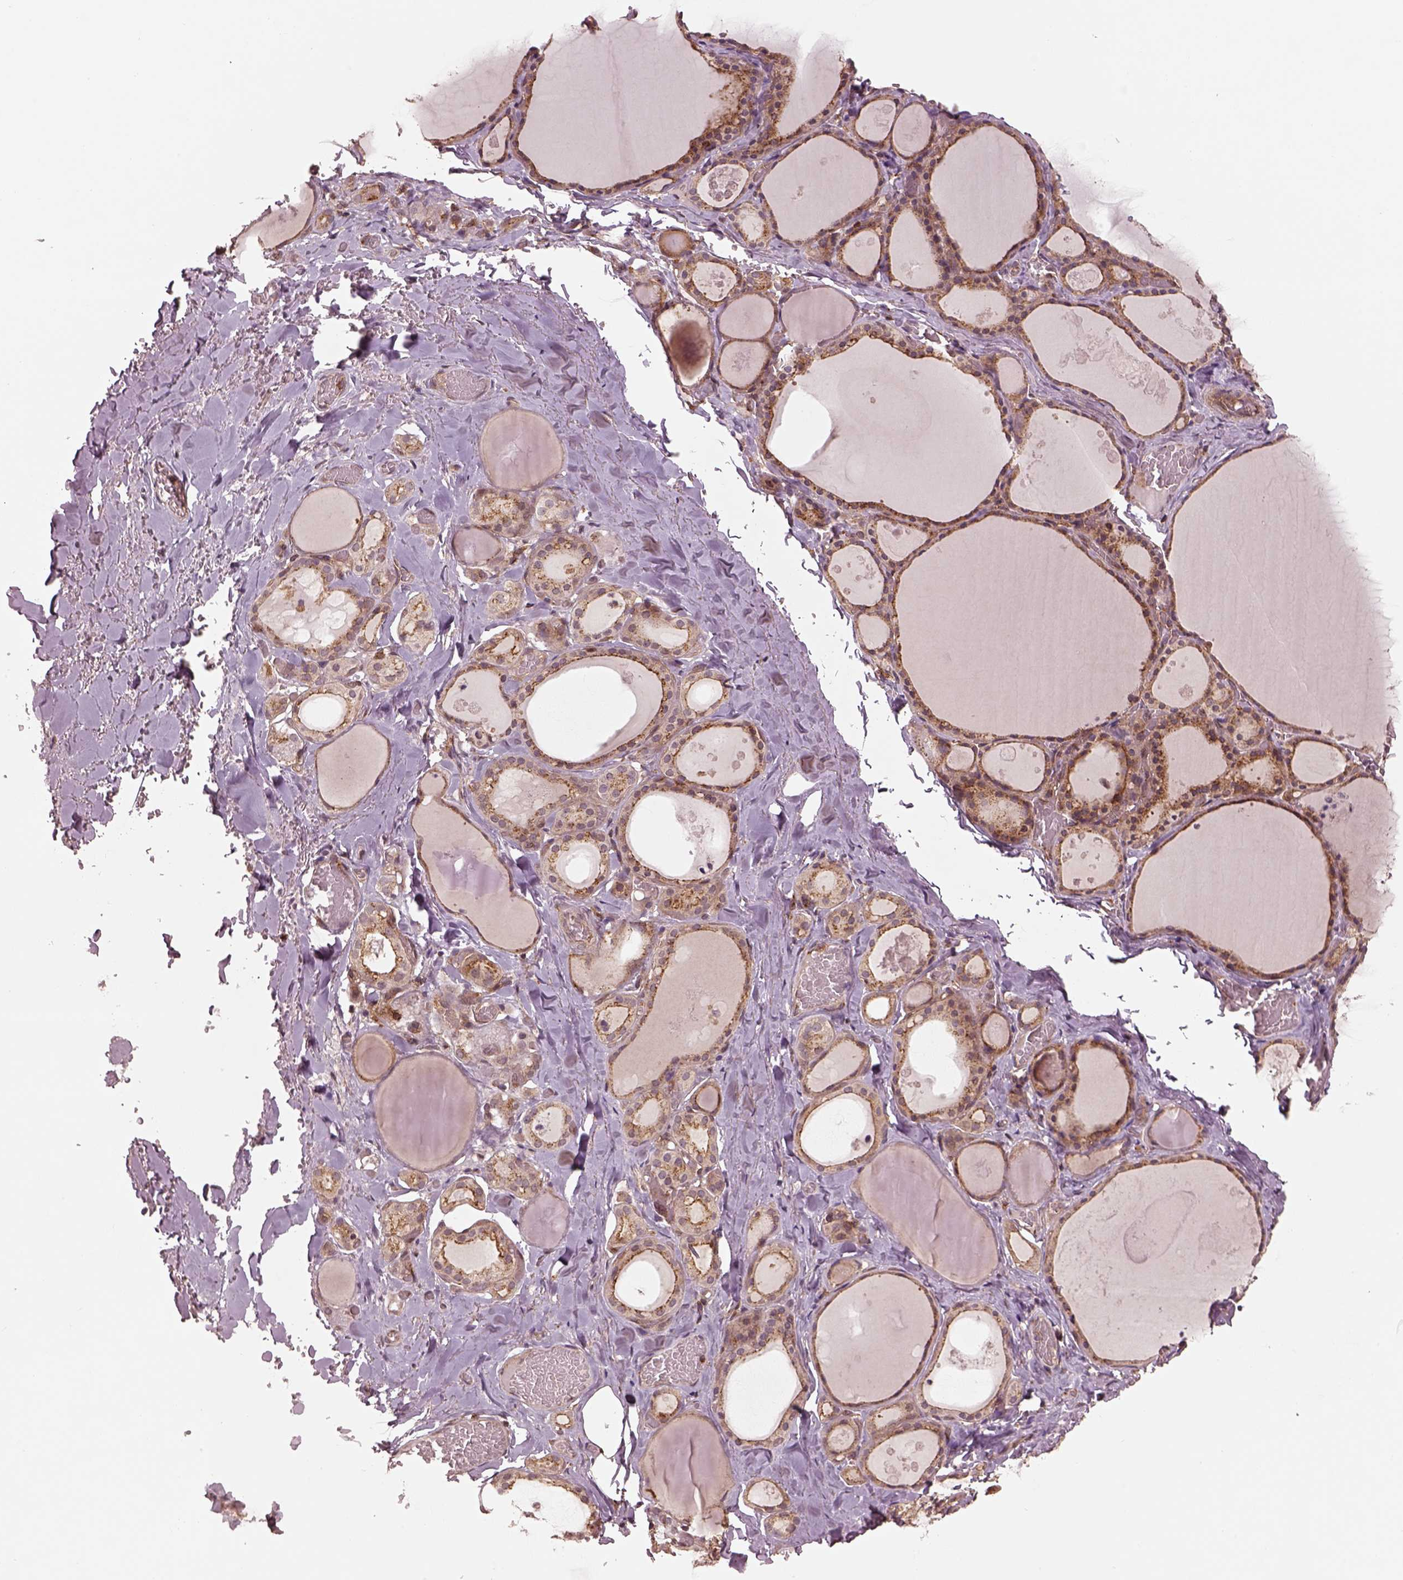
{"staining": {"intensity": "moderate", "quantity": ">75%", "location": "cytoplasmic/membranous"}, "tissue": "thyroid gland", "cell_type": "Glandular cells", "image_type": "normal", "snomed": [{"axis": "morphology", "description": "Normal tissue, NOS"}, {"axis": "topography", "description": "Thyroid gland"}], "caption": "Immunohistochemistry (IHC) photomicrograph of benign human thyroid gland stained for a protein (brown), which exhibits medium levels of moderate cytoplasmic/membranous staining in approximately >75% of glandular cells.", "gene": "WASHC2A", "patient": {"sex": "male", "age": 56}}